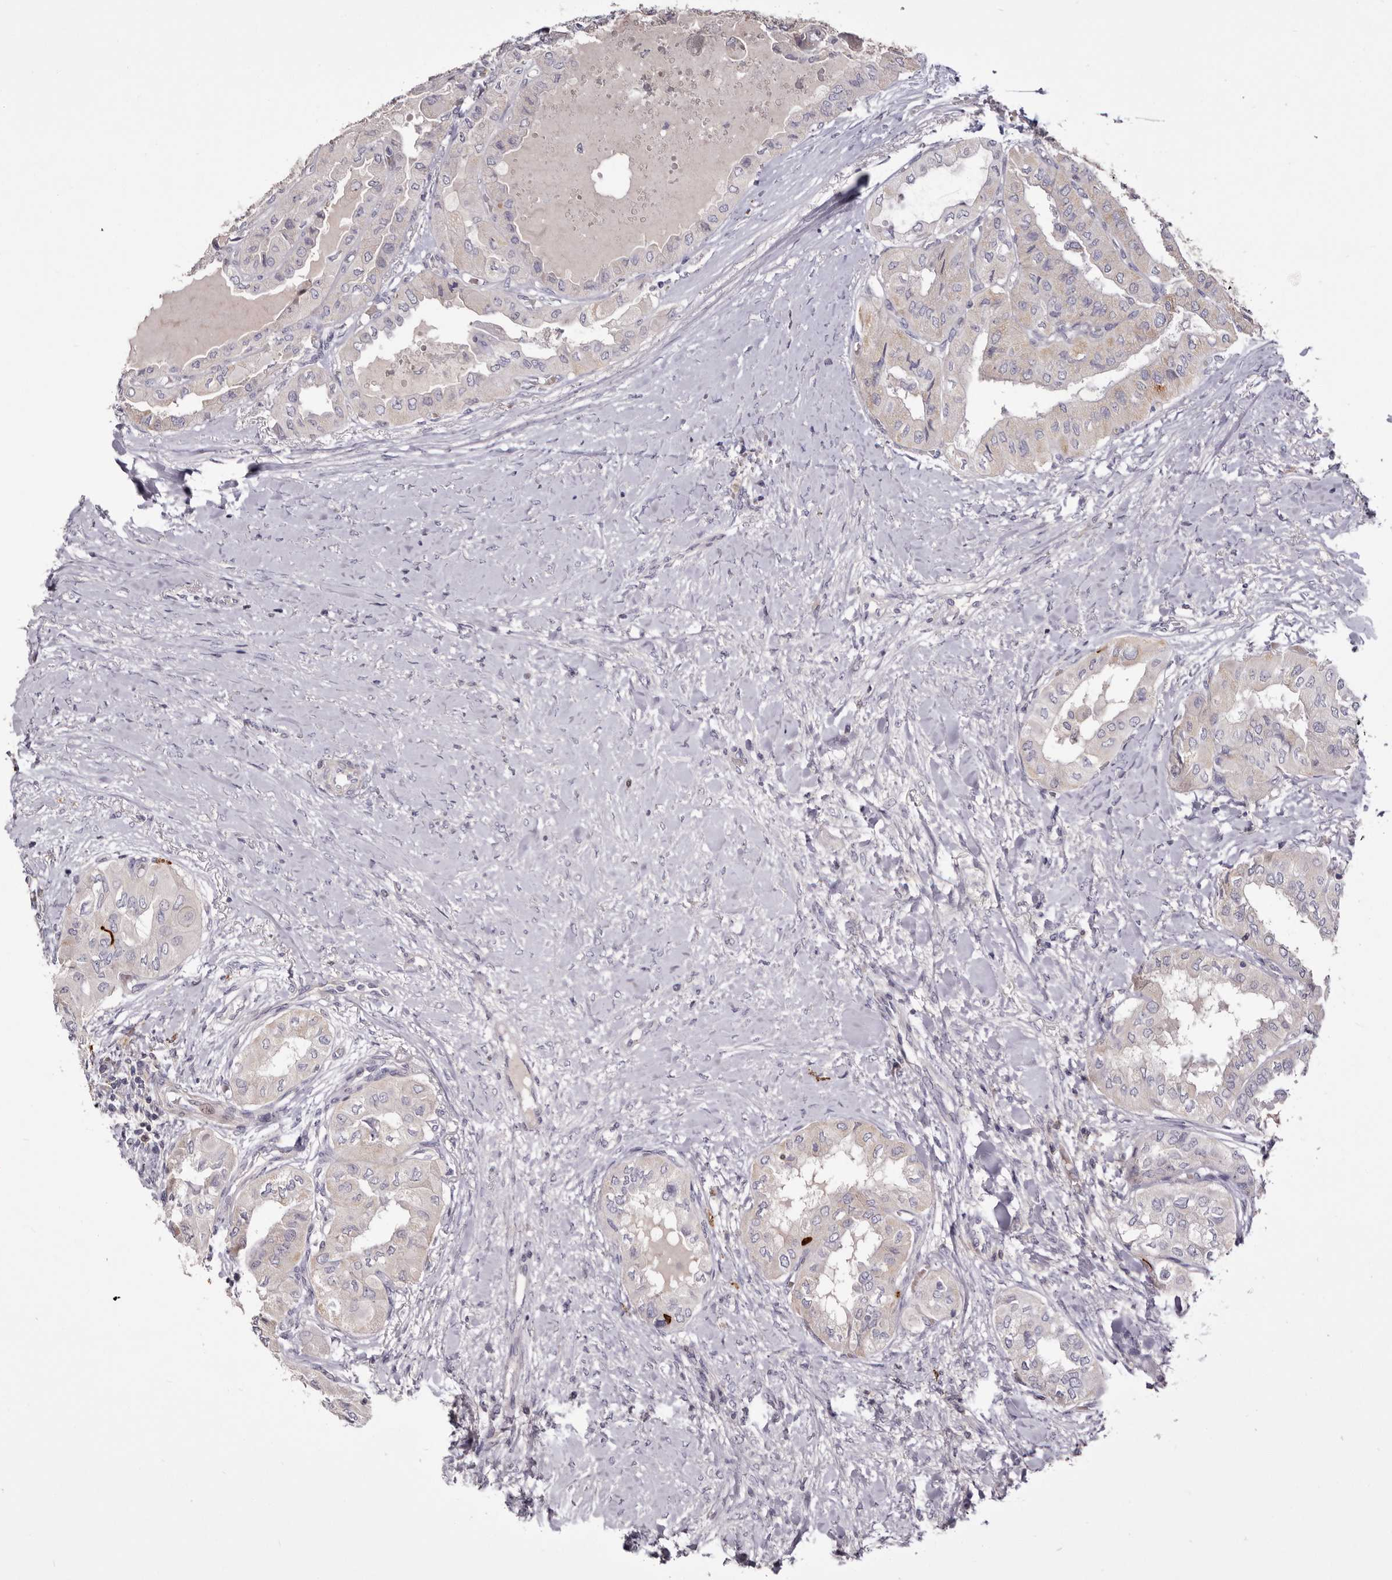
{"staining": {"intensity": "negative", "quantity": "none", "location": "none"}, "tissue": "thyroid cancer", "cell_type": "Tumor cells", "image_type": "cancer", "snomed": [{"axis": "morphology", "description": "Papillary adenocarcinoma, NOS"}, {"axis": "topography", "description": "Thyroid gland"}], "caption": "Protein analysis of papillary adenocarcinoma (thyroid) exhibits no significant expression in tumor cells.", "gene": "S1PR5", "patient": {"sex": "female", "age": 59}}